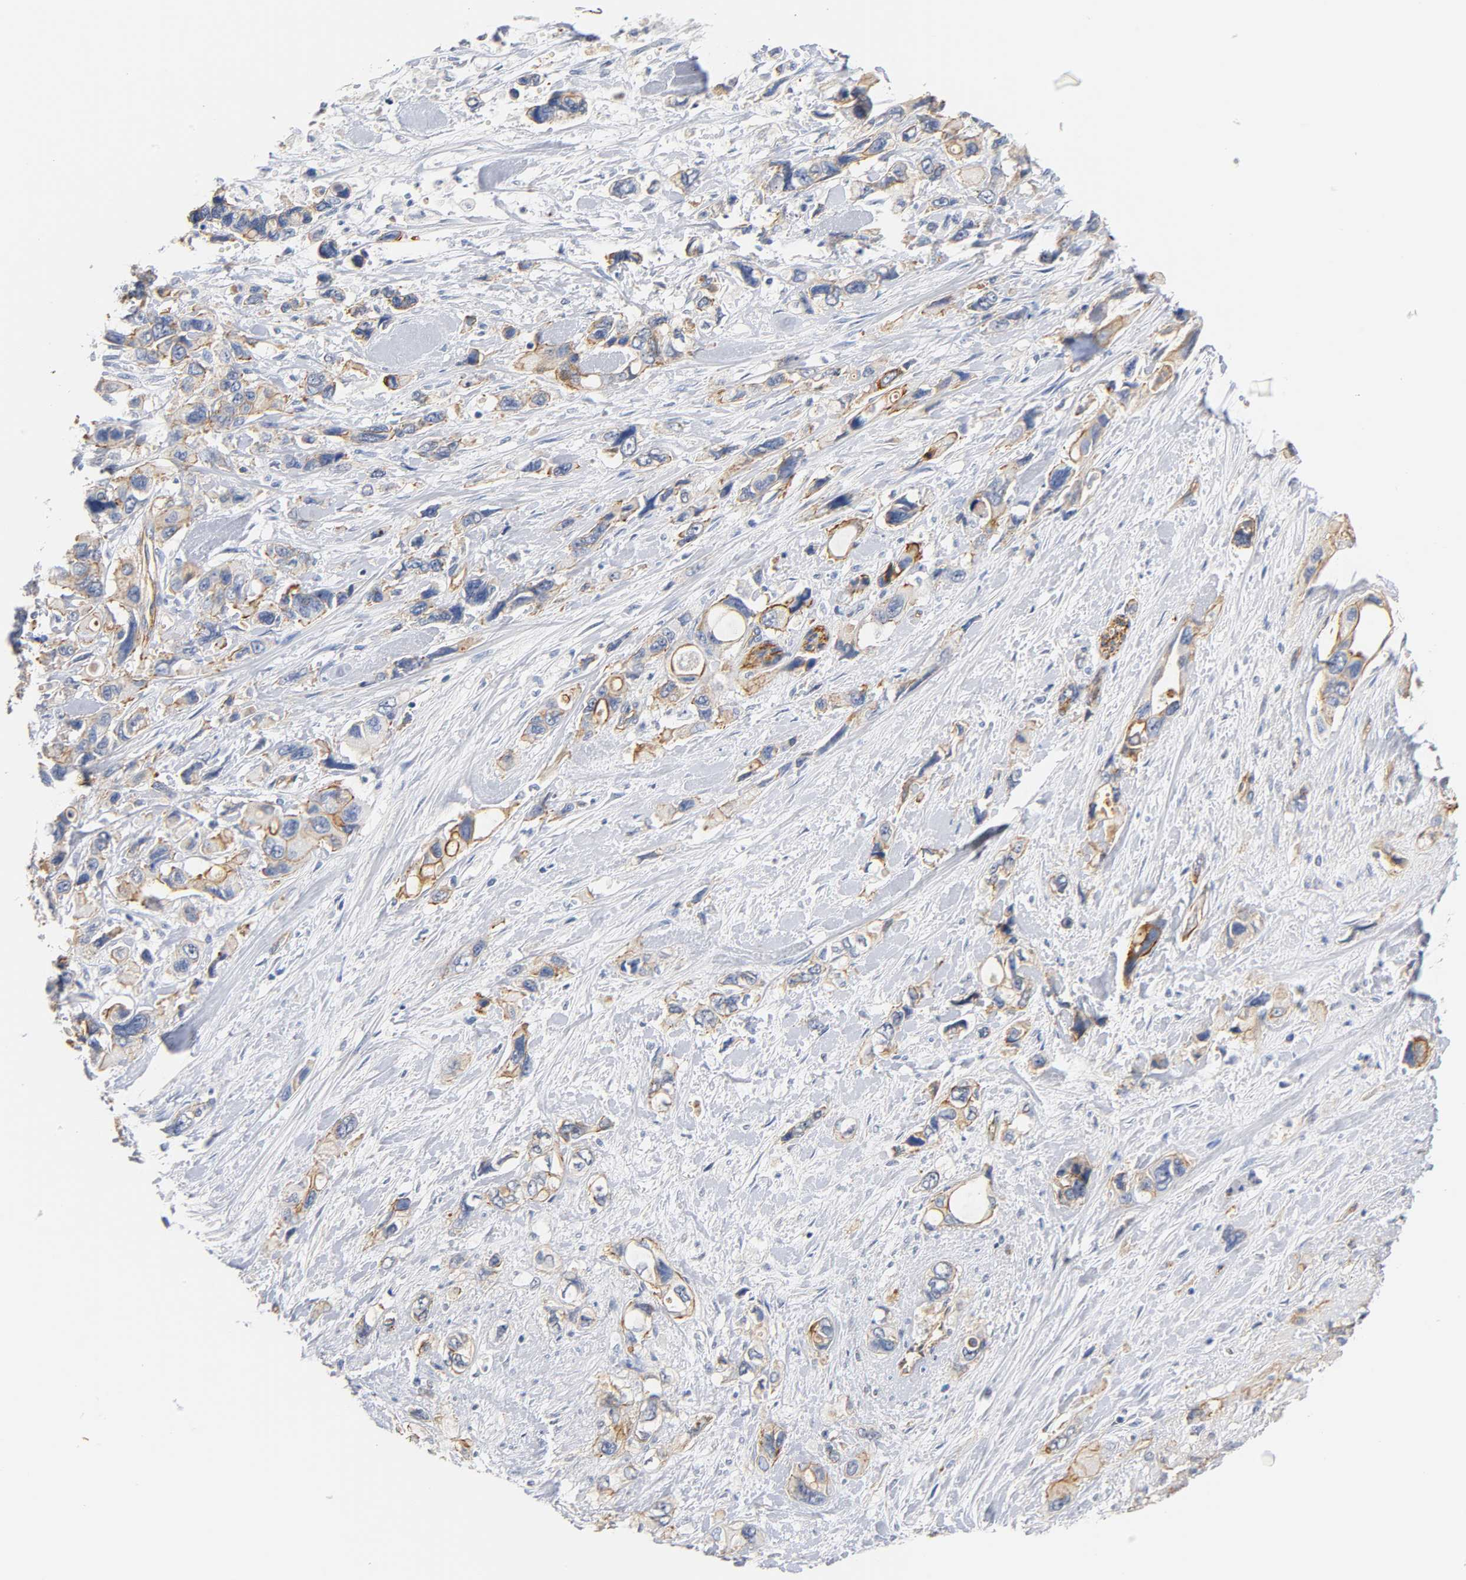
{"staining": {"intensity": "moderate", "quantity": ">75%", "location": "cytoplasmic/membranous"}, "tissue": "pancreatic cancer", "cell_type": "Tumor cells", "image_type": "cancer", "snomed": [{"axis": "morphology", "description": "Adenocarcinoma, NOS"}, {"axis": "topography", "description": "Pancreas"}], "caption": "An immunohistochemistry (IHC) micrograph of neoplastic tissue is shown. Protein staining in brown shows moderate cytoplasmic/membranous positivity in pancreatic adenocarcinoma within tumor cells.", "gene": "SPTAN1", "patient": {"sex": "male", "age": 46}}